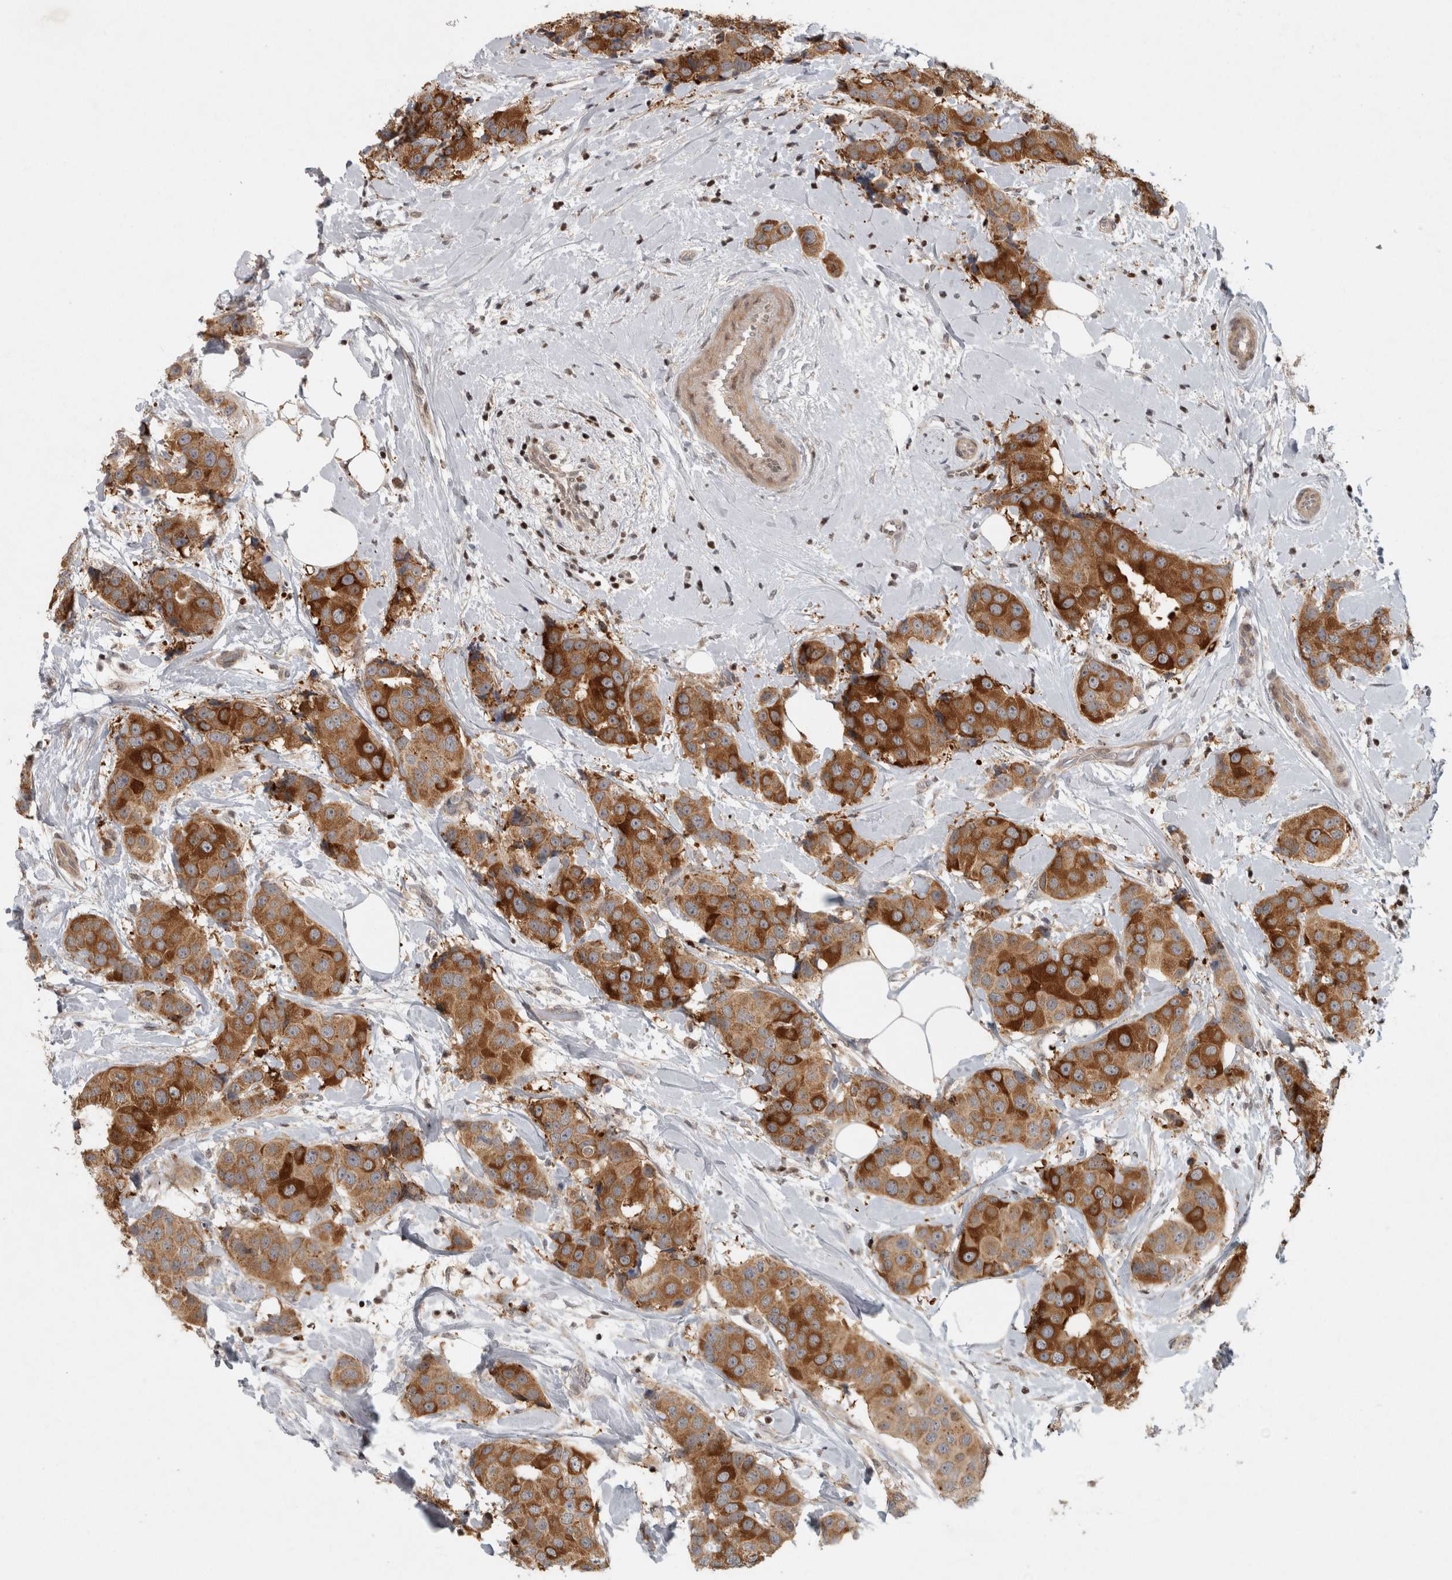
{"staining": {"intensity": "strong", "quantity": ">75%", "location": "cytoplasmic/membranous"}, "tissue": "breast cancer", "cell_type": "Tumor cells", "image_type": "cancer", "snomed": [{"axis": "morphology", "description": "Normal tissue, NOS"}, {"axis": "morphology", "description": "Duct carcinoma"}, {"axis": "topography", "description": "Breast"}], "caption": "Breast cancer (intraductal carcinoma) stained with immunohistochemistry (IHC) demonstrates strong cytoplasmic/membranous positivity in approximately >75% of tumor cells.", "gene": "KDM8", "patient": {"sex": "female", "age": 39}}